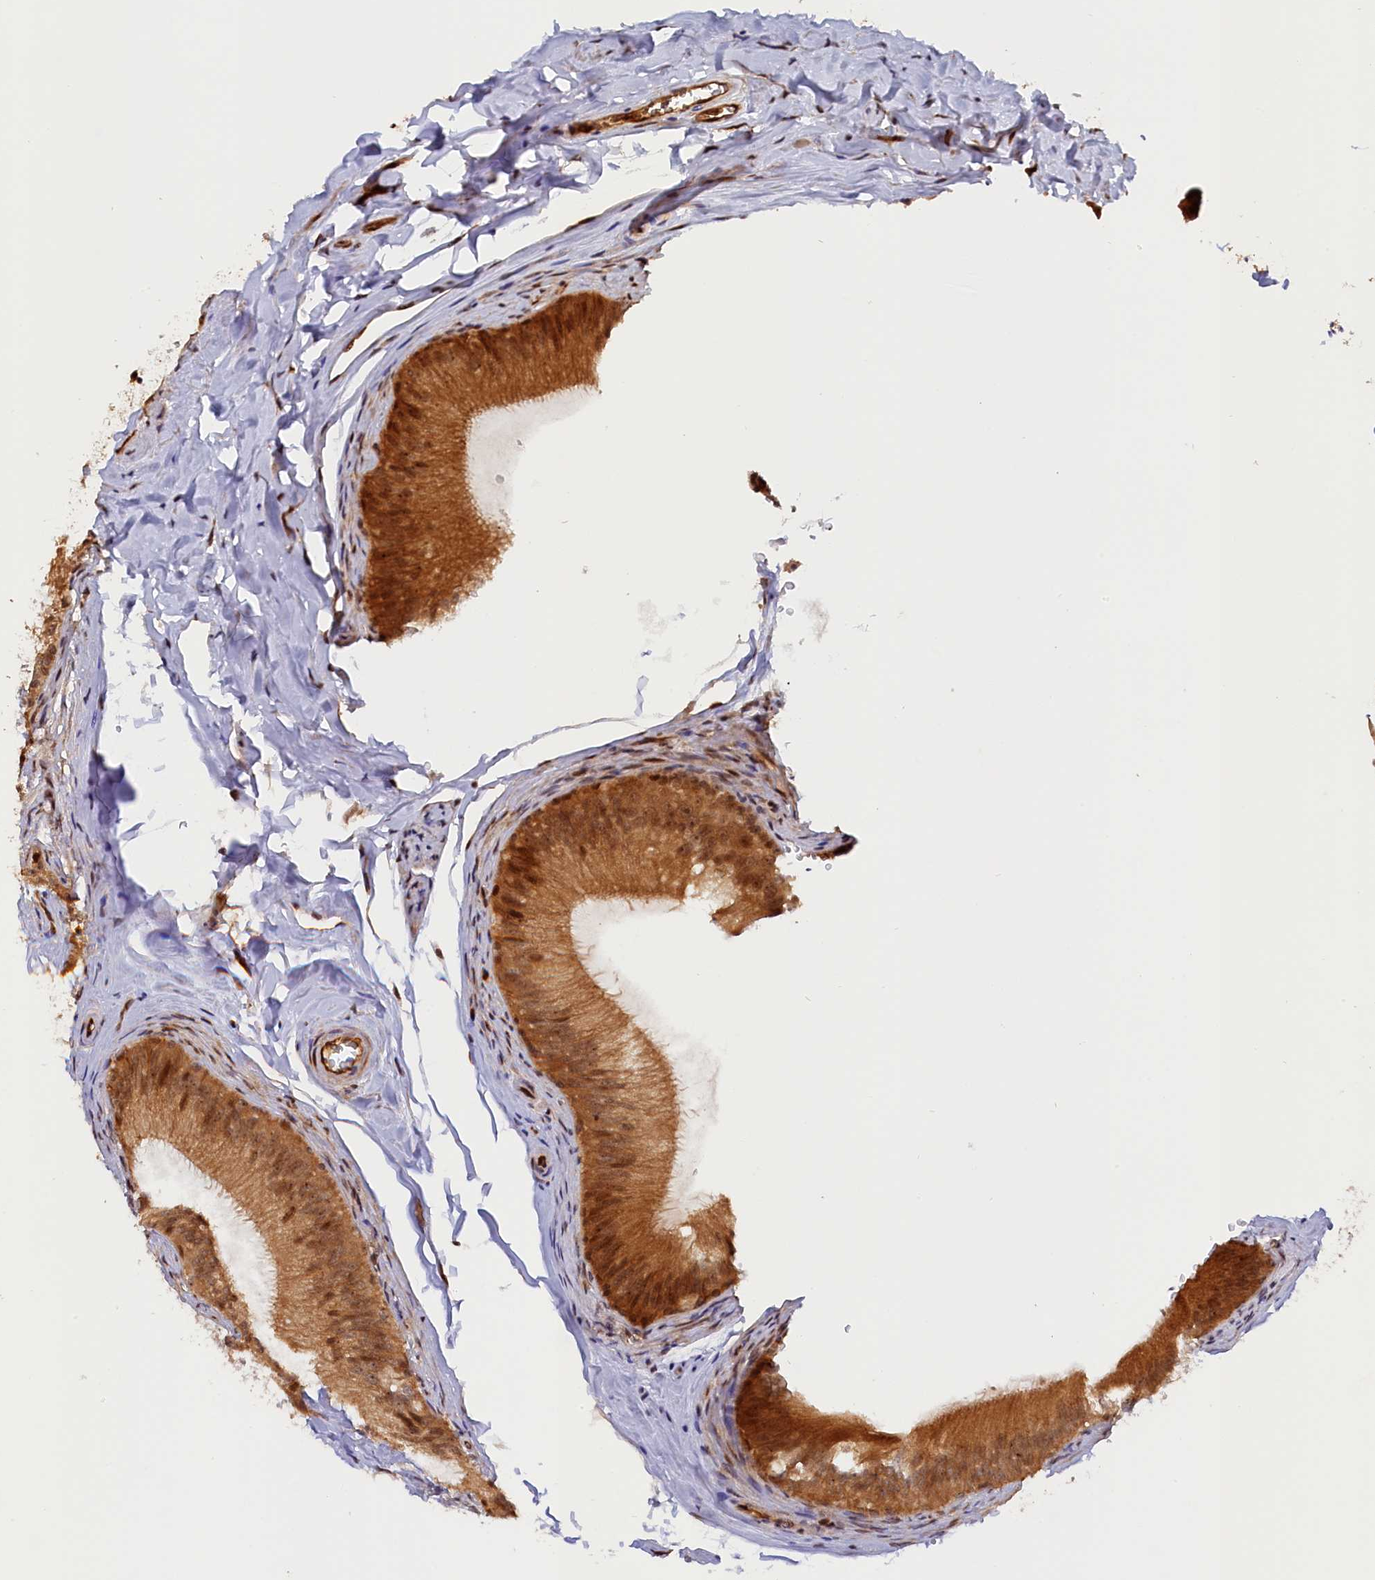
{"staining": {"intensity": "strong", "quantity": ">75%", "location": "cytoplasmic/membranous,nuclear"}, "tissue": "epididymis", "cell_type": "Glandular cells", "image_type": "normal", "snomed": [{"axis": "morphology", "description": "Normal tissue, NOS"}, {"axis": "topography", "description": "Epididymis"}], "caption": "Protein positivity by immunohistochemistry (IHC) exhibits strong cytoplasmic/membranous,nuclear expression in about >75% of glandular cells in normal epididymis. (DAB (3,3'-diaminobenzidine) IHC with brightfield microscopy, high magnification).", "gene": "ANKRD24", "patient": {"sex": "male", "age": 46}}